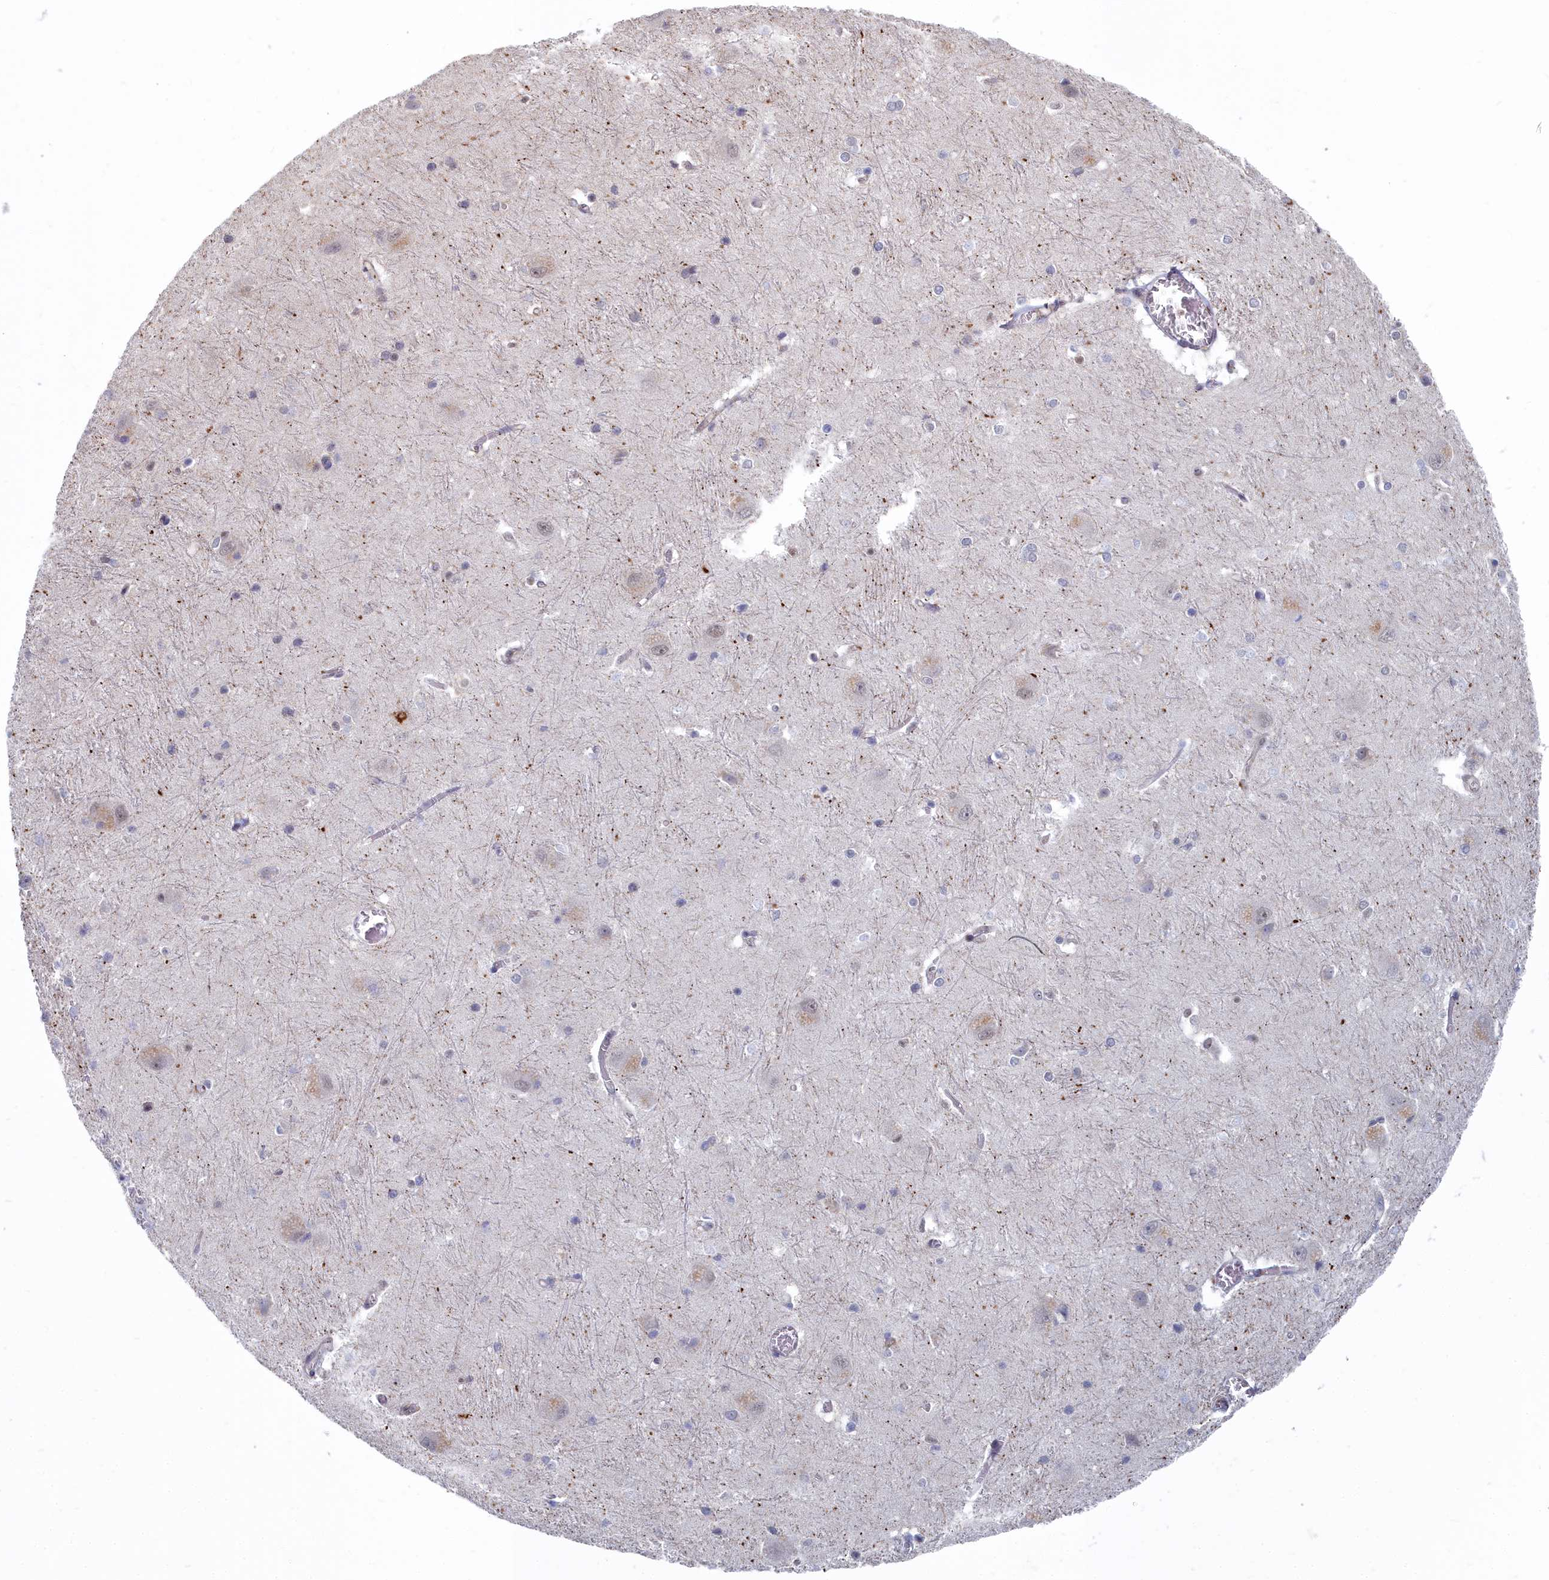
{"staining": {"intensity": "negative", "quantity": "none", "location": "none"}, "tissue": "caudate", "cell_type": "Glial cells", "image_type": "normal", "snomed": [{"axis": "morphology", "description": "Normal tissue, NOS"}, {"axis": "topography", "description": "Lateral ventricle wall"}], "caption": "Immunohistochemistry photomicrograph of unremarkable human caudate stained for a protein (brown), which displays no staining in glial cells.", "gene": "RPS27A", "patient": {"sex": "male", "age": 37}}